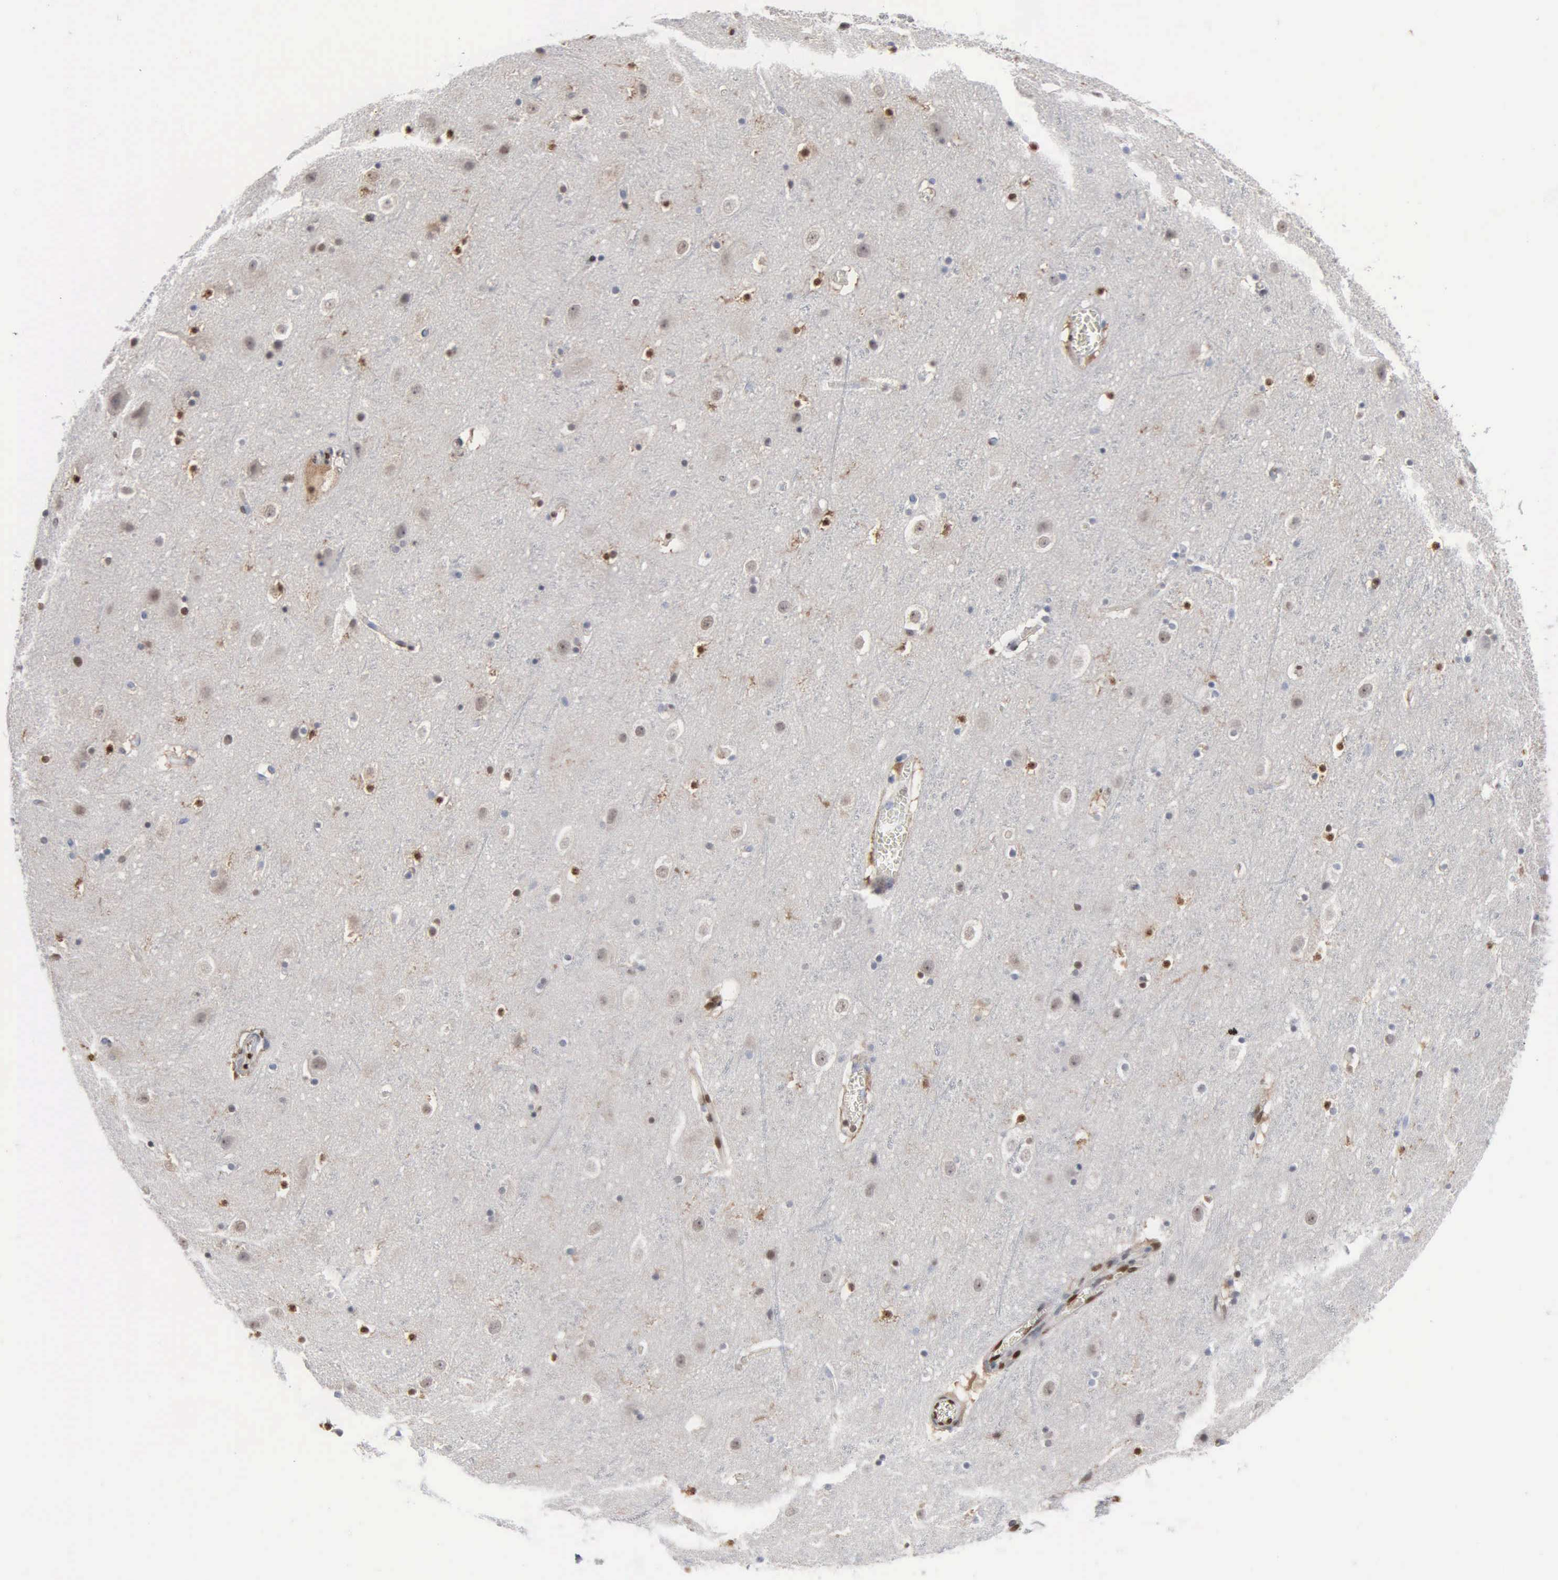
{"staining": {"intensity": "moderate", "quantity": "<25%", "location": "nuclear"}, "tissue": "cerebral cortex", "cell_type": "Endothelial cells", "image_type": "normal", "snomed": [{"axis": "morphology", "description": "Normal tissue, NOS"}, {"axis": "topography", "description": "Cerebral cortex"}], "caption": "The photomicrograph reveals a brown stain indicating the presence of a protein in the nuclear of endothelial cells in cerebral cortex. Immunohistochemistry (ihc) stains the protein in brown and the nuclei are stained blue.", "gene": "FGF2", "patient": {"sex": "male", "age": 45}}